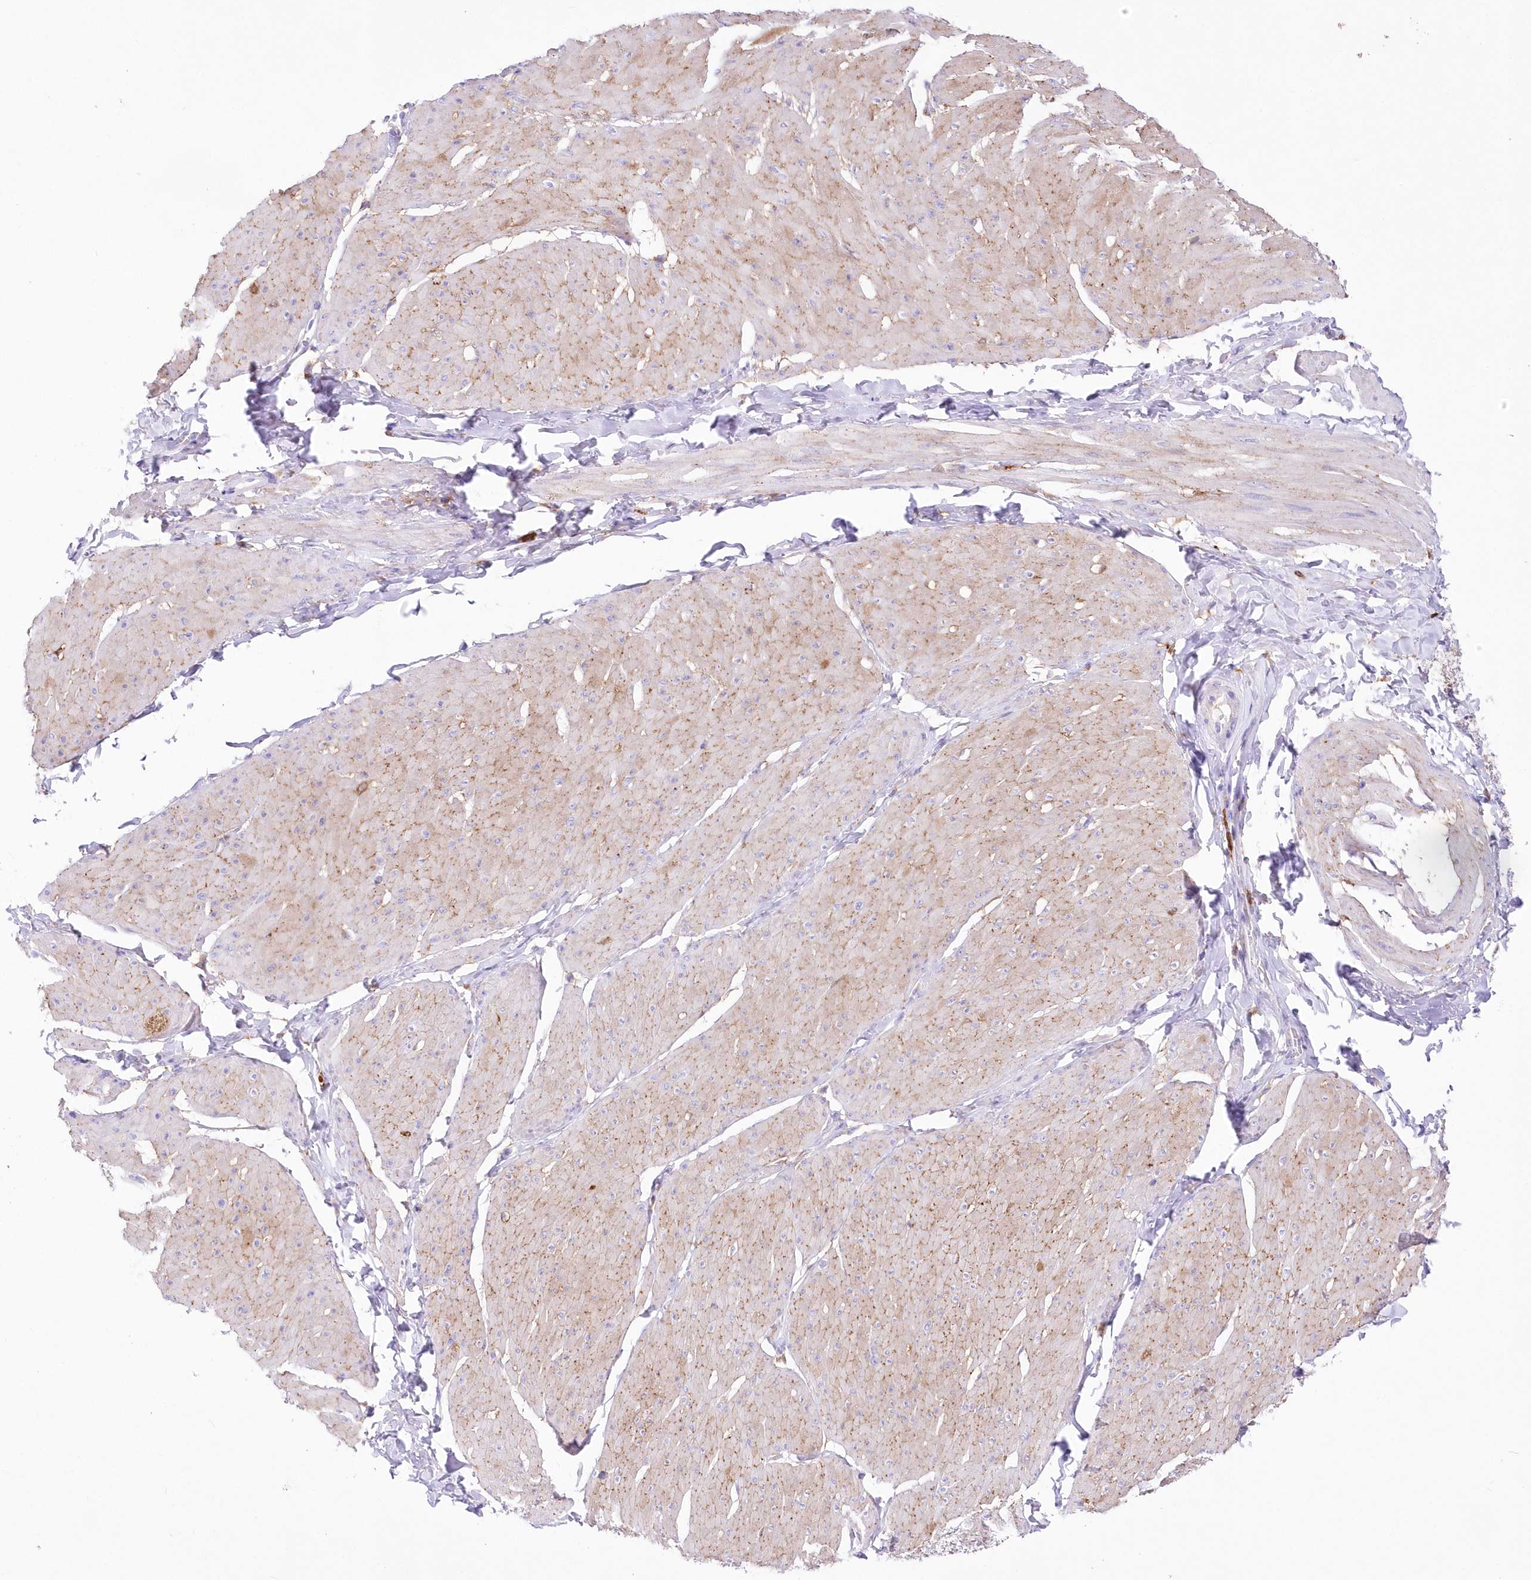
{"staining": {"intensity": "weak", "quantity": "25%-75%", "location": "cytoplasmic/membranous"}, "tissue": "smooth muscle", "cell_type": "Smooth muscle cells", "image_type": "normal", "snomed": [{"axis": "morphology", "description": "Urothelial carcinoma, High grade"}, {"axis": "topography", "description": "Urinary bladder"}], "caption": "An immunohistochemistry image of unremarkable tissue is shown. Protein staining in brown highlights weak cytoplasmic/membranous positivity in smooth muscle within smooth muscle cells. (IHC, brightfield microscopy, high magnification).", "gene": "DNAJC19", "patient": {"sex": "male", "age": 46}}